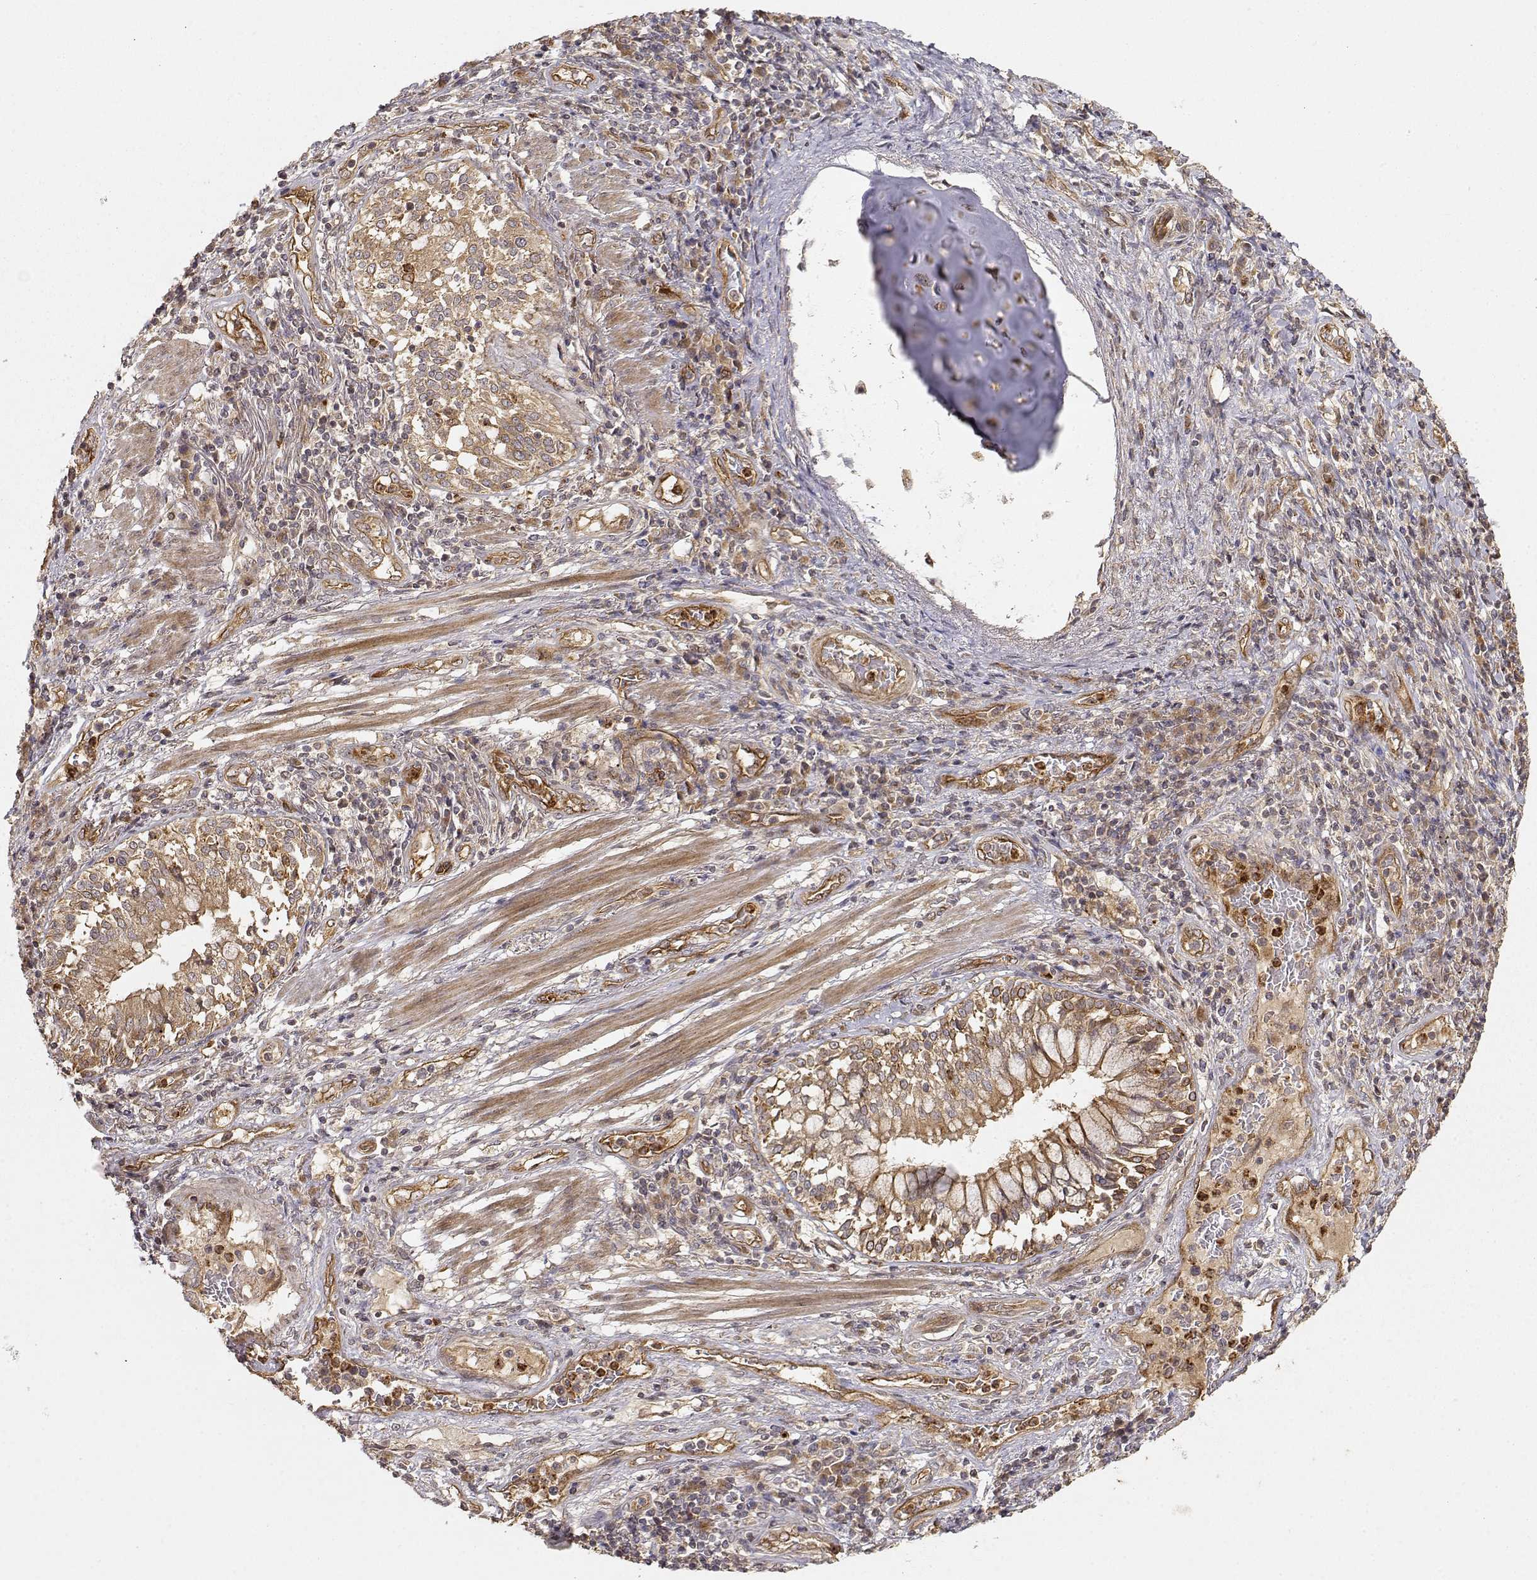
{"staining": {"intensity": "moderate", "quantity": ">75%", "location": "cytoplasmic/membranous"}, "tissue": "lung cancer", "cell_type": "Tumor cells", "image_type": "cancer", "snomed": [{"axis": "morphology", "description": "Normal tissue, NOS"}, {"axis": "morphology", "description": "Squamous cell carcinoma, NOS"}, {"axis": "topography", "description": "Bronchus"}, {"axis": "topography", "description": "Lung"}], "caption": "This histopathology image exhibits immunohistochemistry staining of human lung squamous cell carcinoma, with medium moderate cytoplasmic/membranous positivity in approximately >75% of tumor cells.", "gene": "CDK5RAP2", "patient": {"sex": "male", "age": 64}}